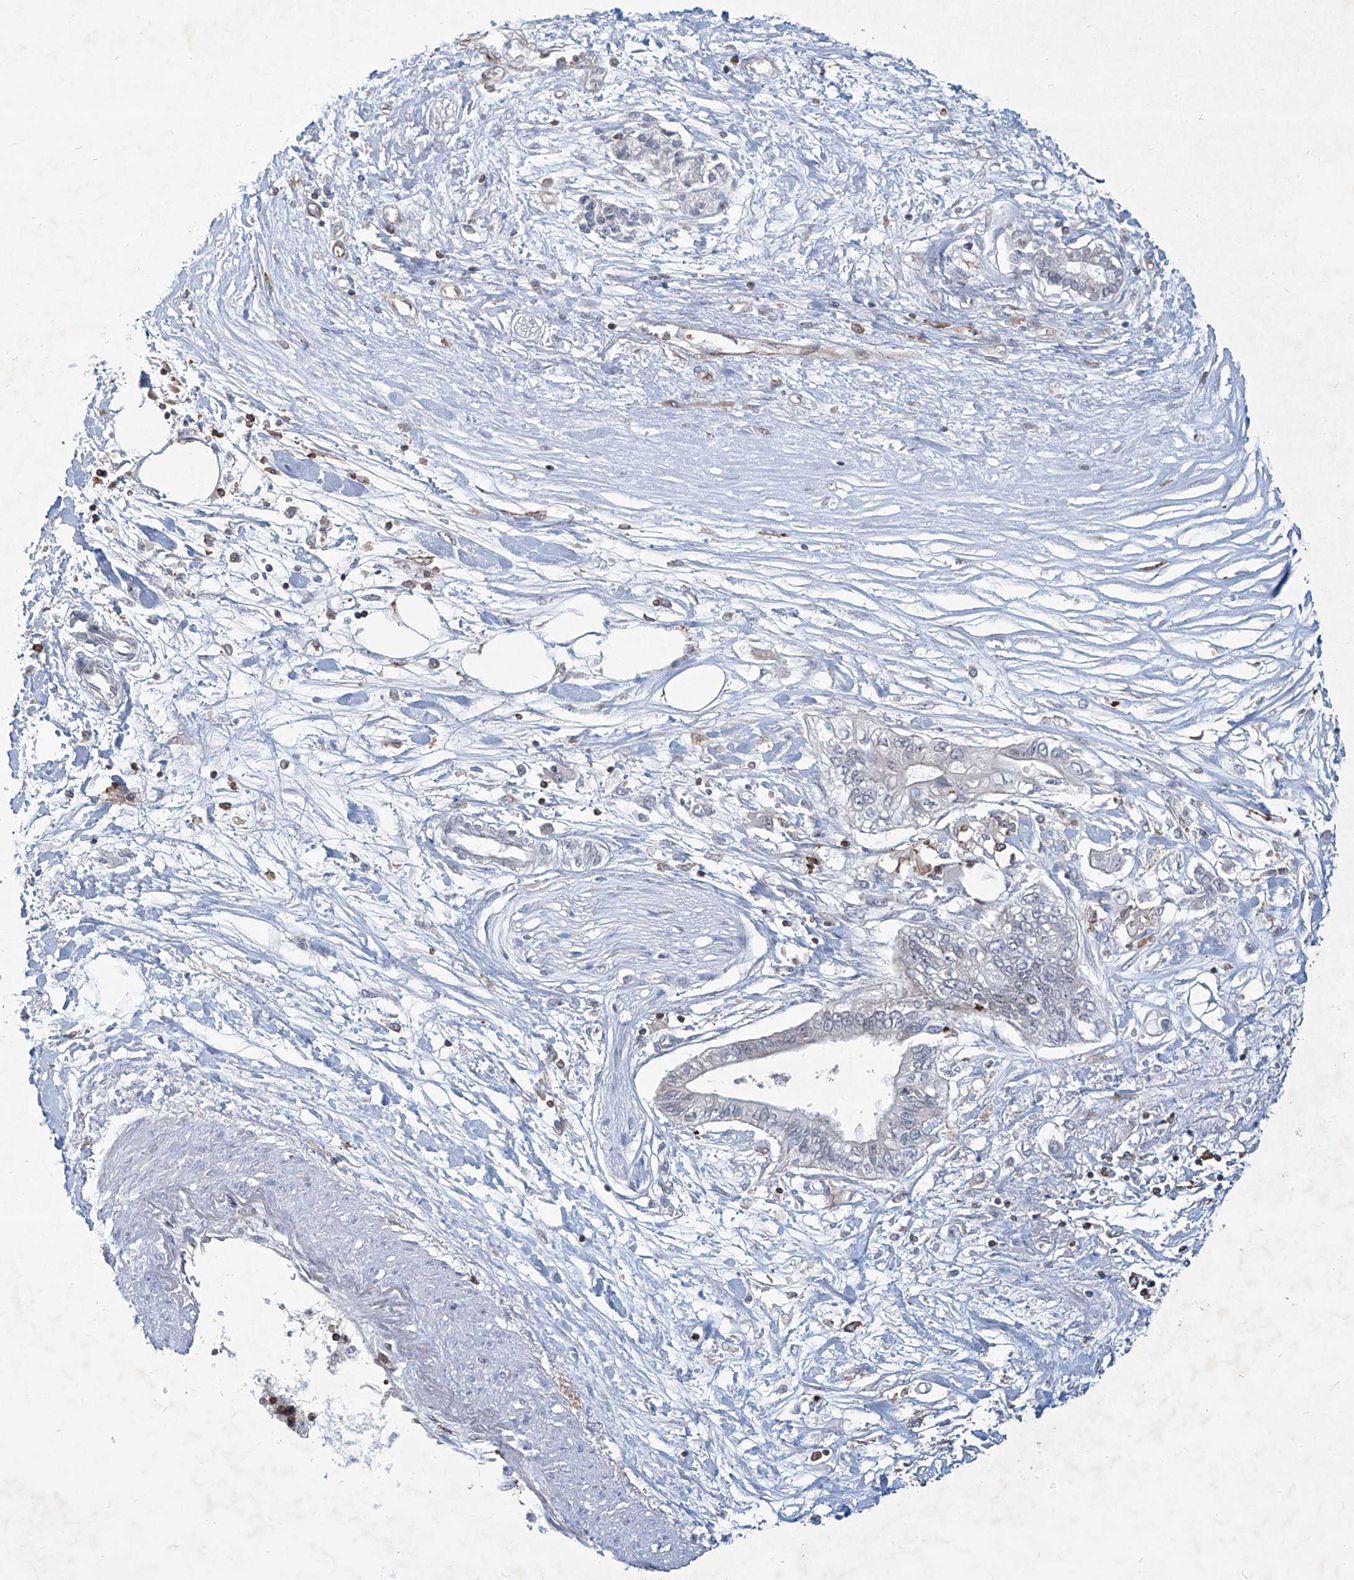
{"staining": {"intensity": "negative", "quantity": "none", "location": "none"}, "tissue": "pancreatic cancer", "cell_type": "Tumor cells", "image_type": "cancer", "snomed": [{"axis": "morphology", "description": "Adenocarcinoma, NOS"}, {"axis": "topography", "description": "Pancreas"}], "caption": "Immunohistochemical staining of human pancreatic adenocarcinoma reveals no significant staining in tumor cells.", "gene": "ZBTB48", "patient": {"sex": "female", "age": 77}}